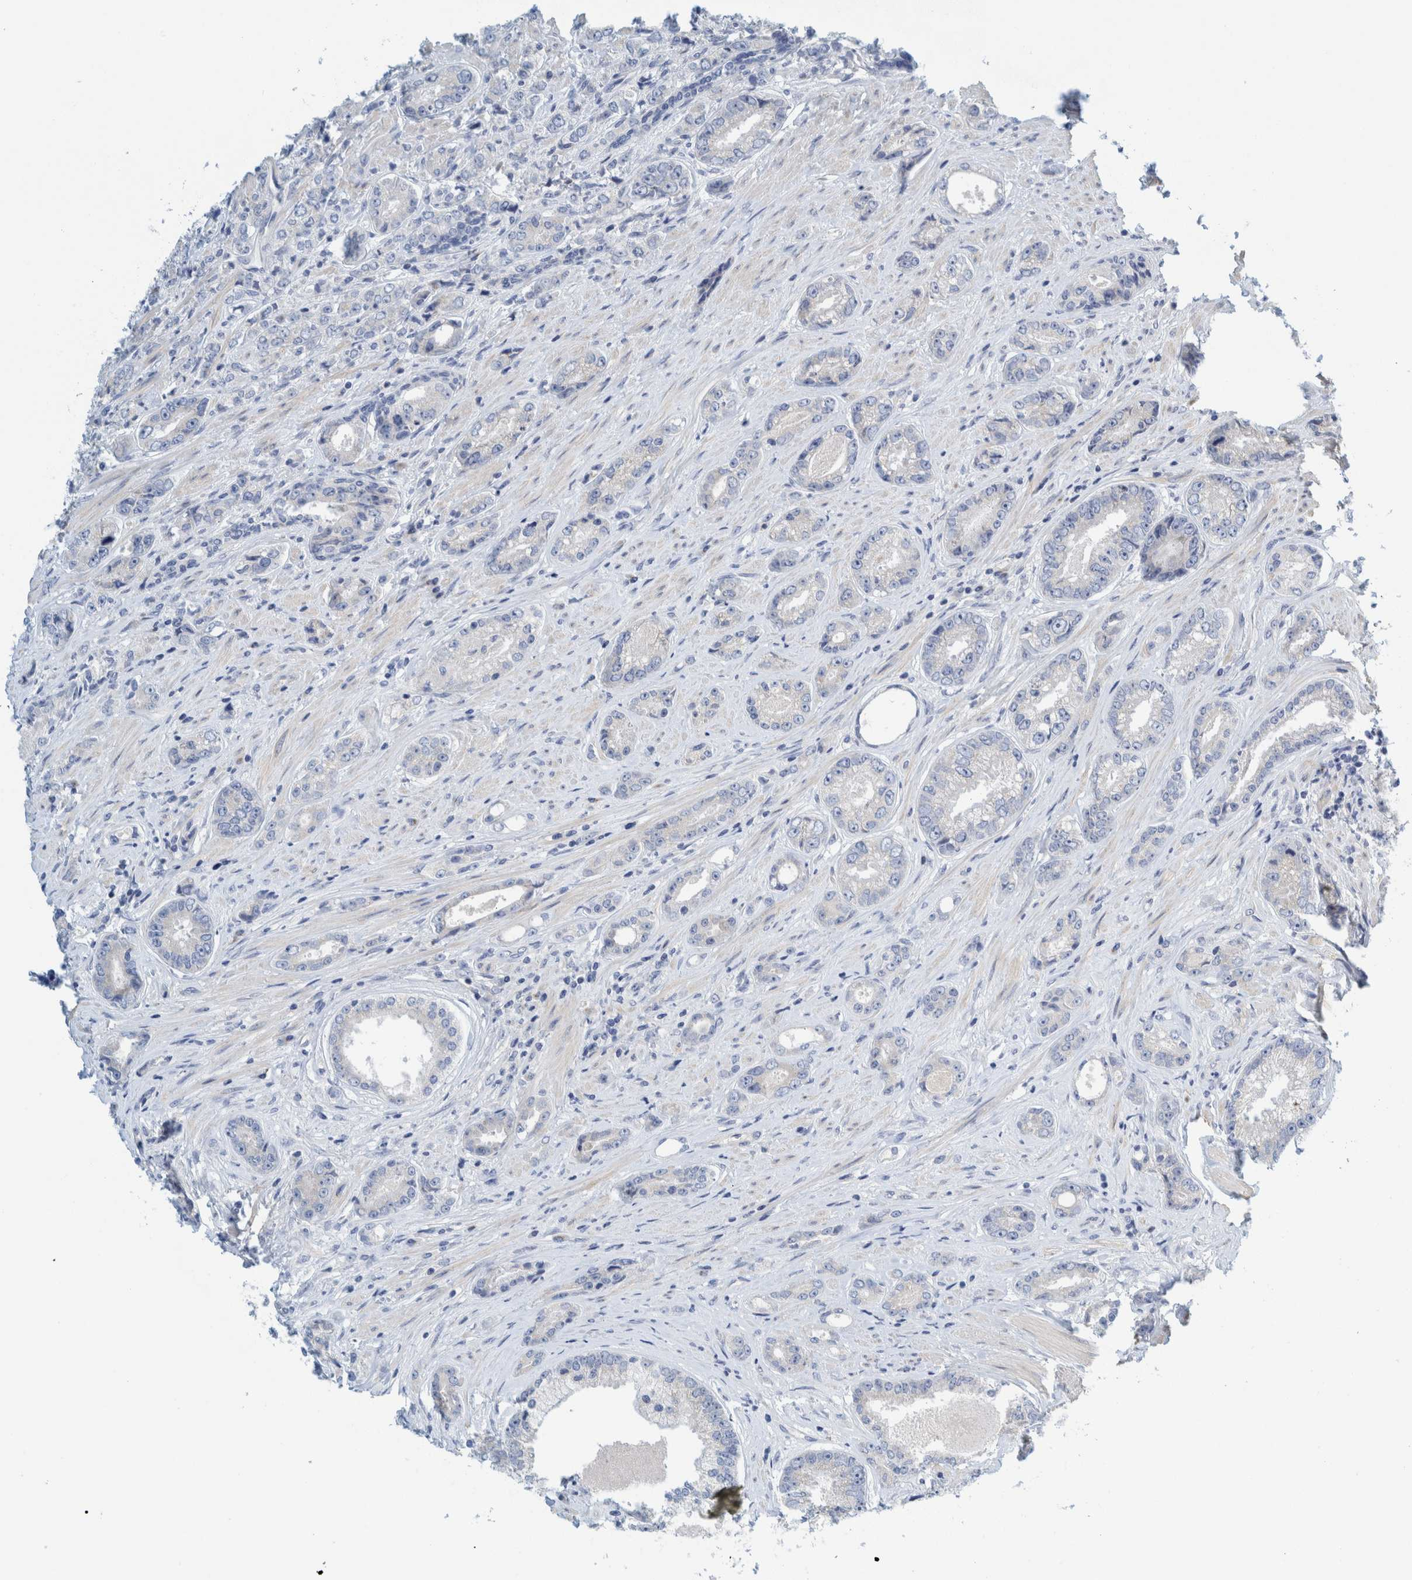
{"staining": {"intensity": "negative", "quantity": "none", "location": "none"}, "tissue": "prostate cancer", "cell_type": "Tumor cells", "image_type": "cancer", "snomed": [{"axis": "morphology", "description": "Adenocarcinoma, High grade"}, {"axis": "topography", "description": "Prostate"}], "caption": "The immunohistochemistry (IHC) histopathology image has no significant staining in tumor cells of prostate high-grade adenocarcinoma tissue. (Stains: DAB (3,3'-diaminobenzidine) immunohistochemistry with hematoxylin counter stain, Microscopy: brightfield microscopy at high magnification).", "gene": "ZNF324B", "patient": {"sex": "male", "age": 61}}